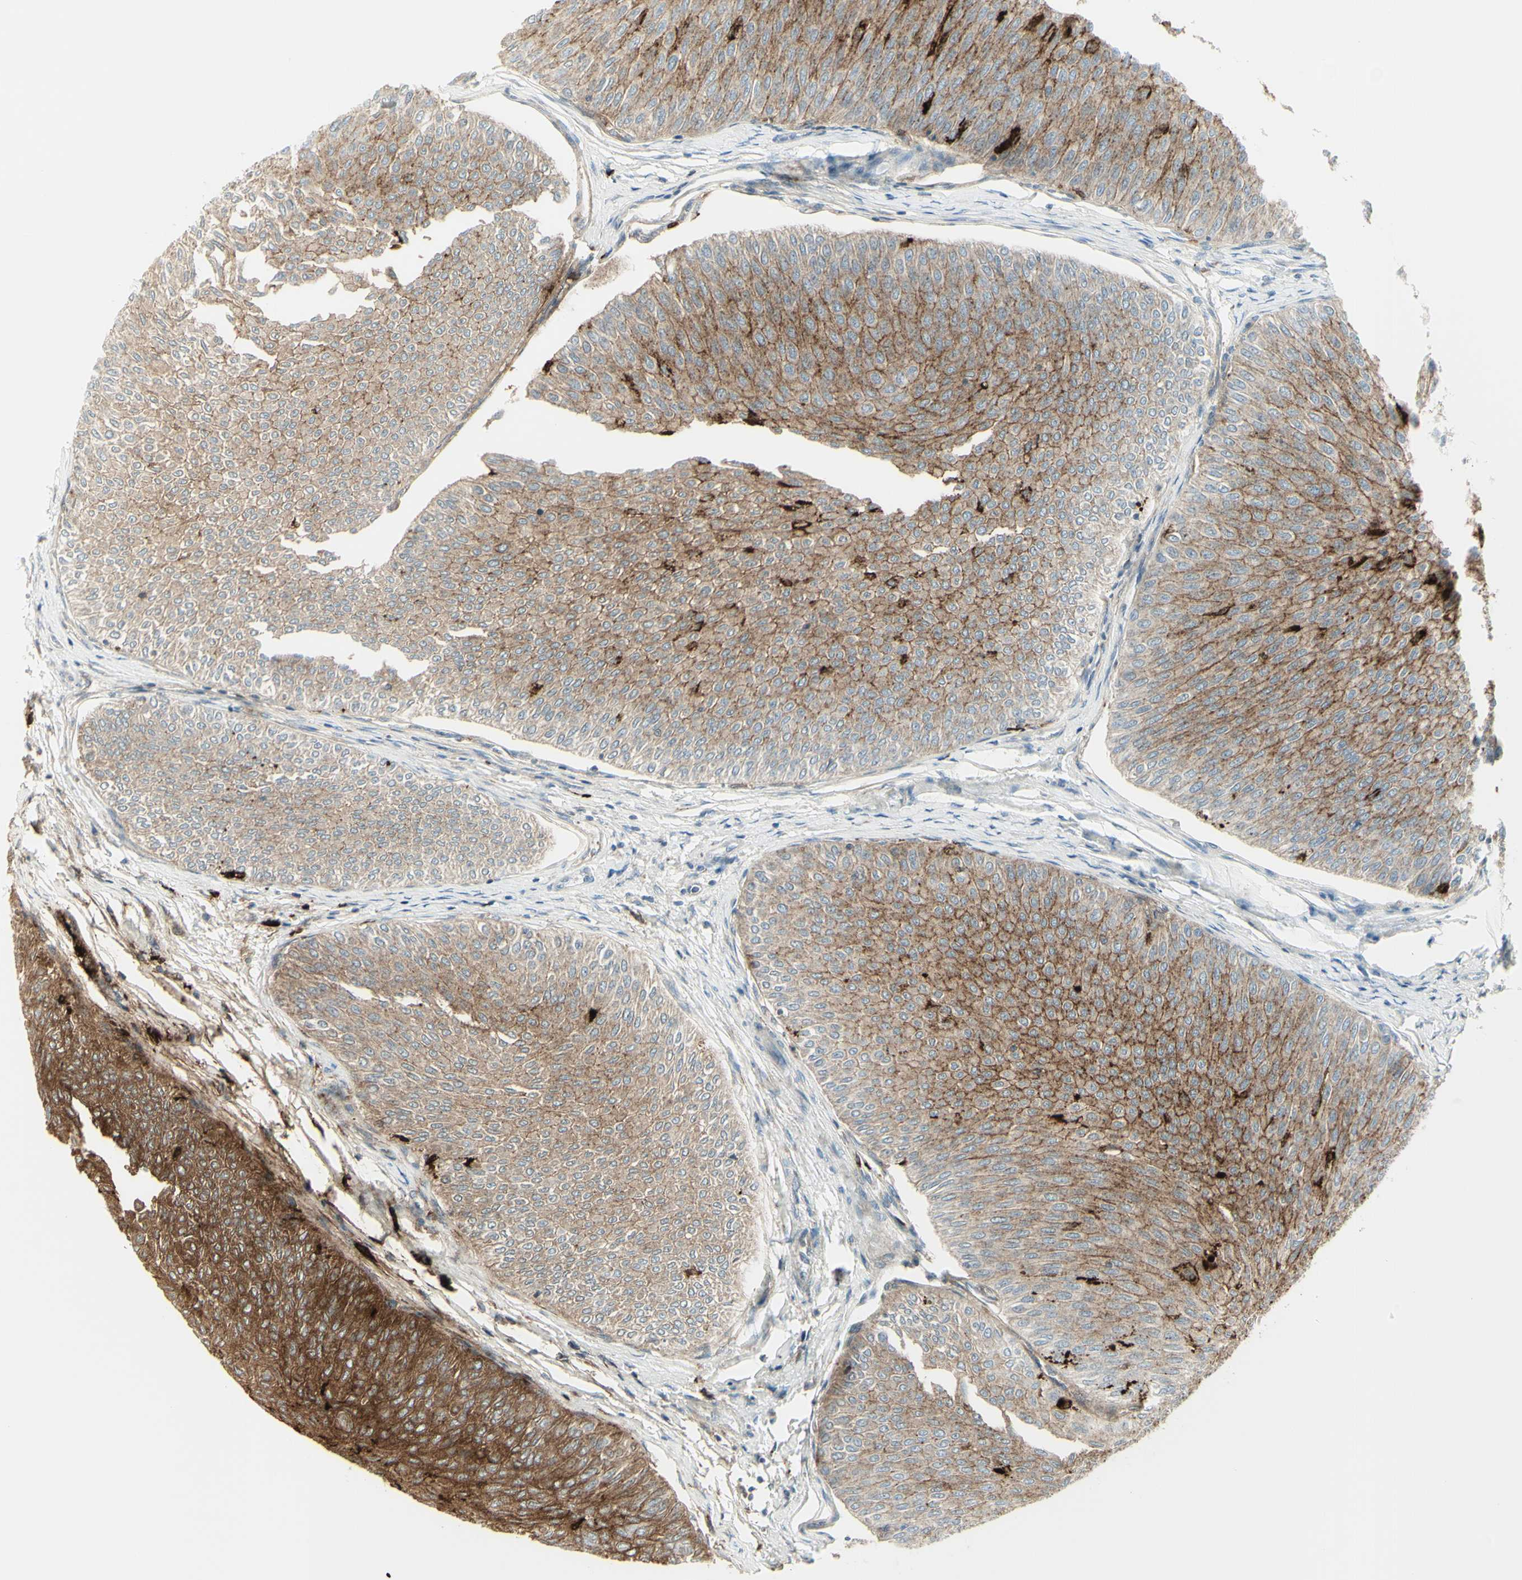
{"staining": {"intensity": "strong", "quantity": ">75%", "location": "cytoplasmic/membranous"}, "tissue": "urothelial cancer", "cell_type": "Tumor cells", "image_type": "cancer", "snomed": [{"axis": "morphology", "description": "Urothelial carcinoma, Low grade"}, {"axis": "topography", "description": "Urinary bladder"}], "caption": "Immunohistochemistry staining of urothelial cancer, which shows high levels of strong cytoplasmic/membranous positivity in approximately >75% of tumor cells indicating strong cytoplasmic/membranous protein staining. The staining was performed using DAB (brown) for protein detection and nuclei were counterstained in hematoxylin (blue).", "gene": "MDK", "patient": {"sex": "male", "age": 78}}